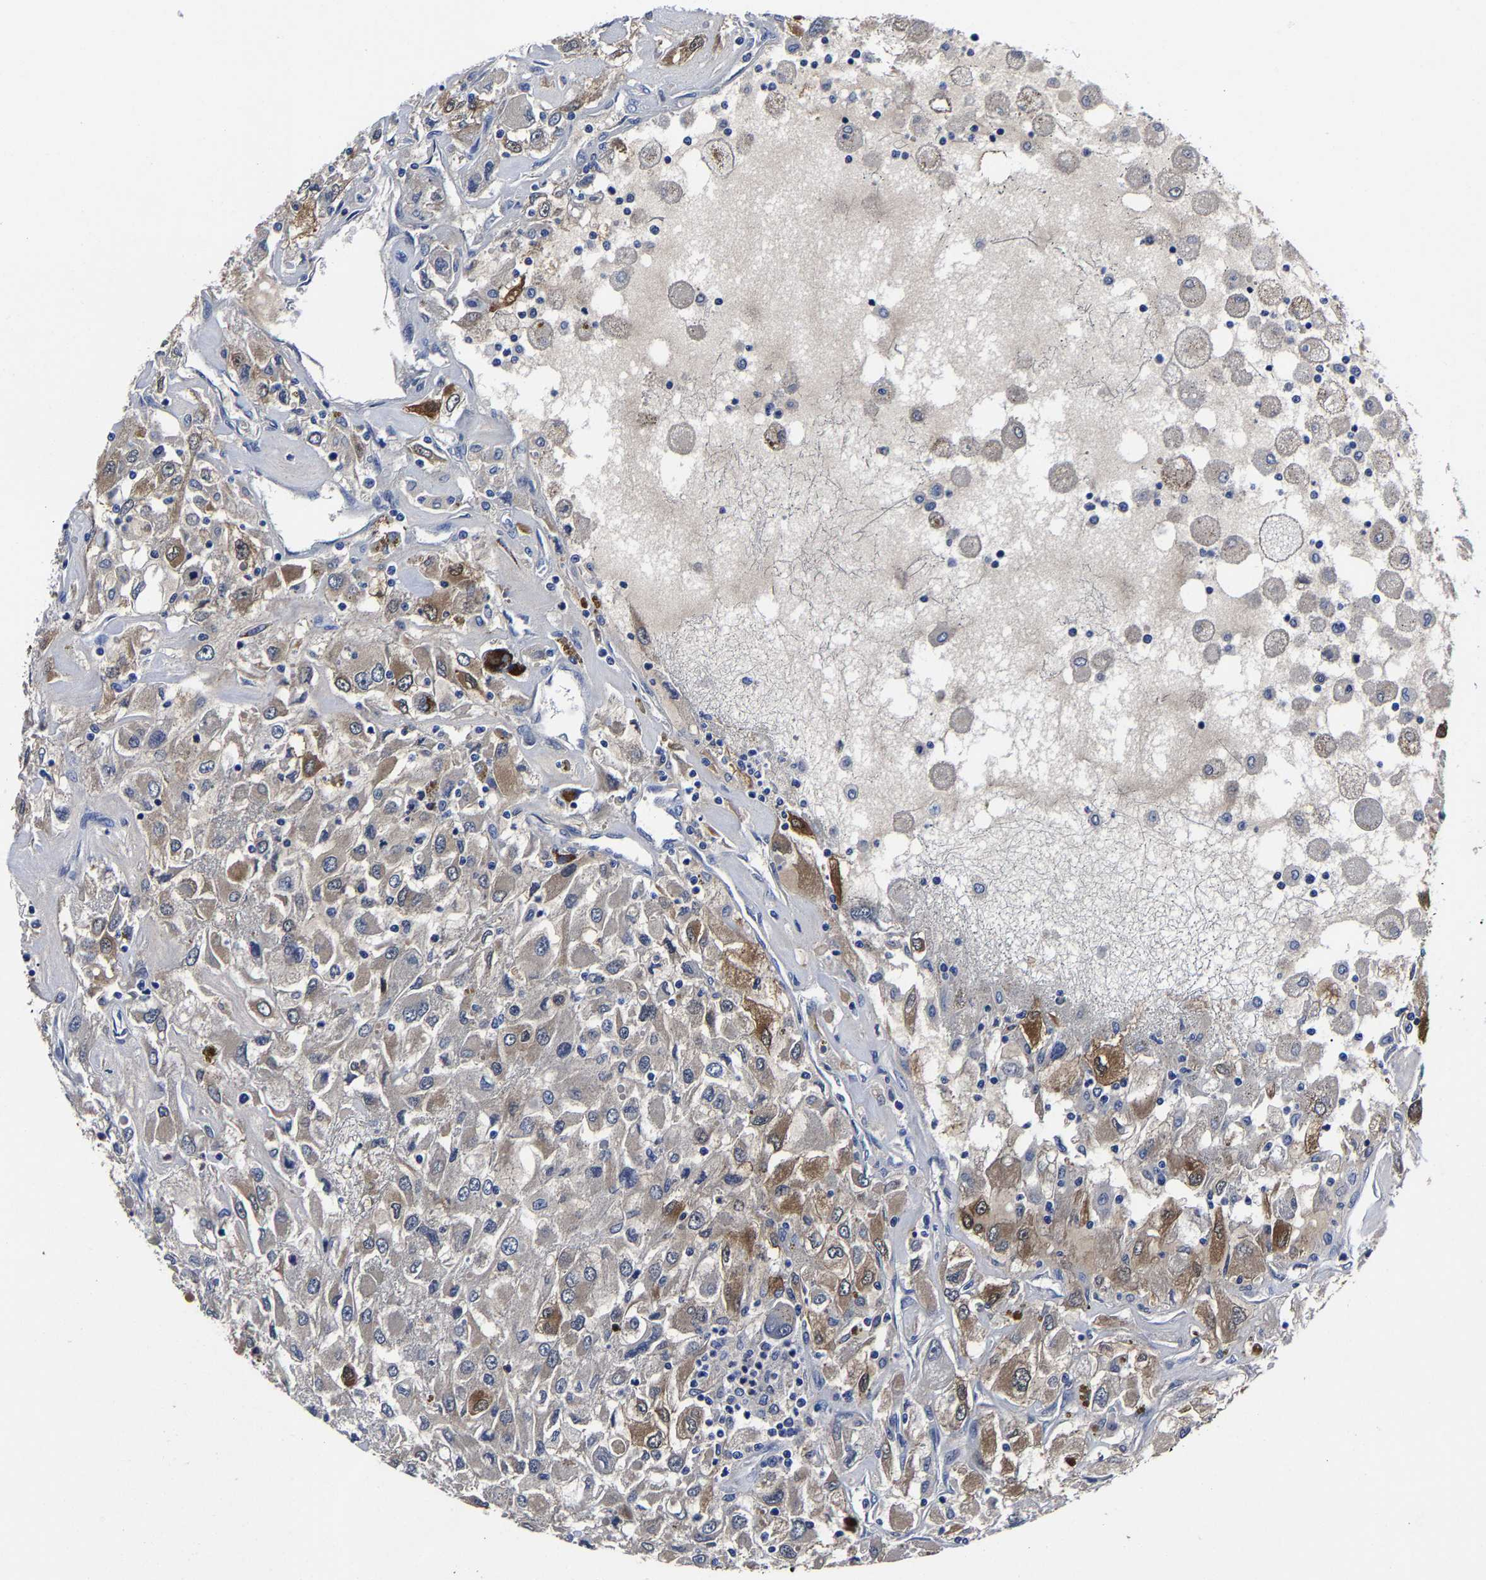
{"staining": {"intensity": "moderate", "quantity": "25%-75%", "location": "cytoplasmic/membranous"}, "tissue": "renal cancer", "cell_type": "Tumor cells", "image_type": "cancer", "snomed": [{"axis": "morphology", "description": "Adenocarcinoma, NOS"}, {"axis": "topography", "description": "Kidney"}], "caption": "Moderate cytoplasmic/membranous protein positivity is appreciated in approximately 25%-75% of tumor cells in renal adenocarcinoma.", "gene": "PSPH", "patient": {"sex": "female", "age": 52}}